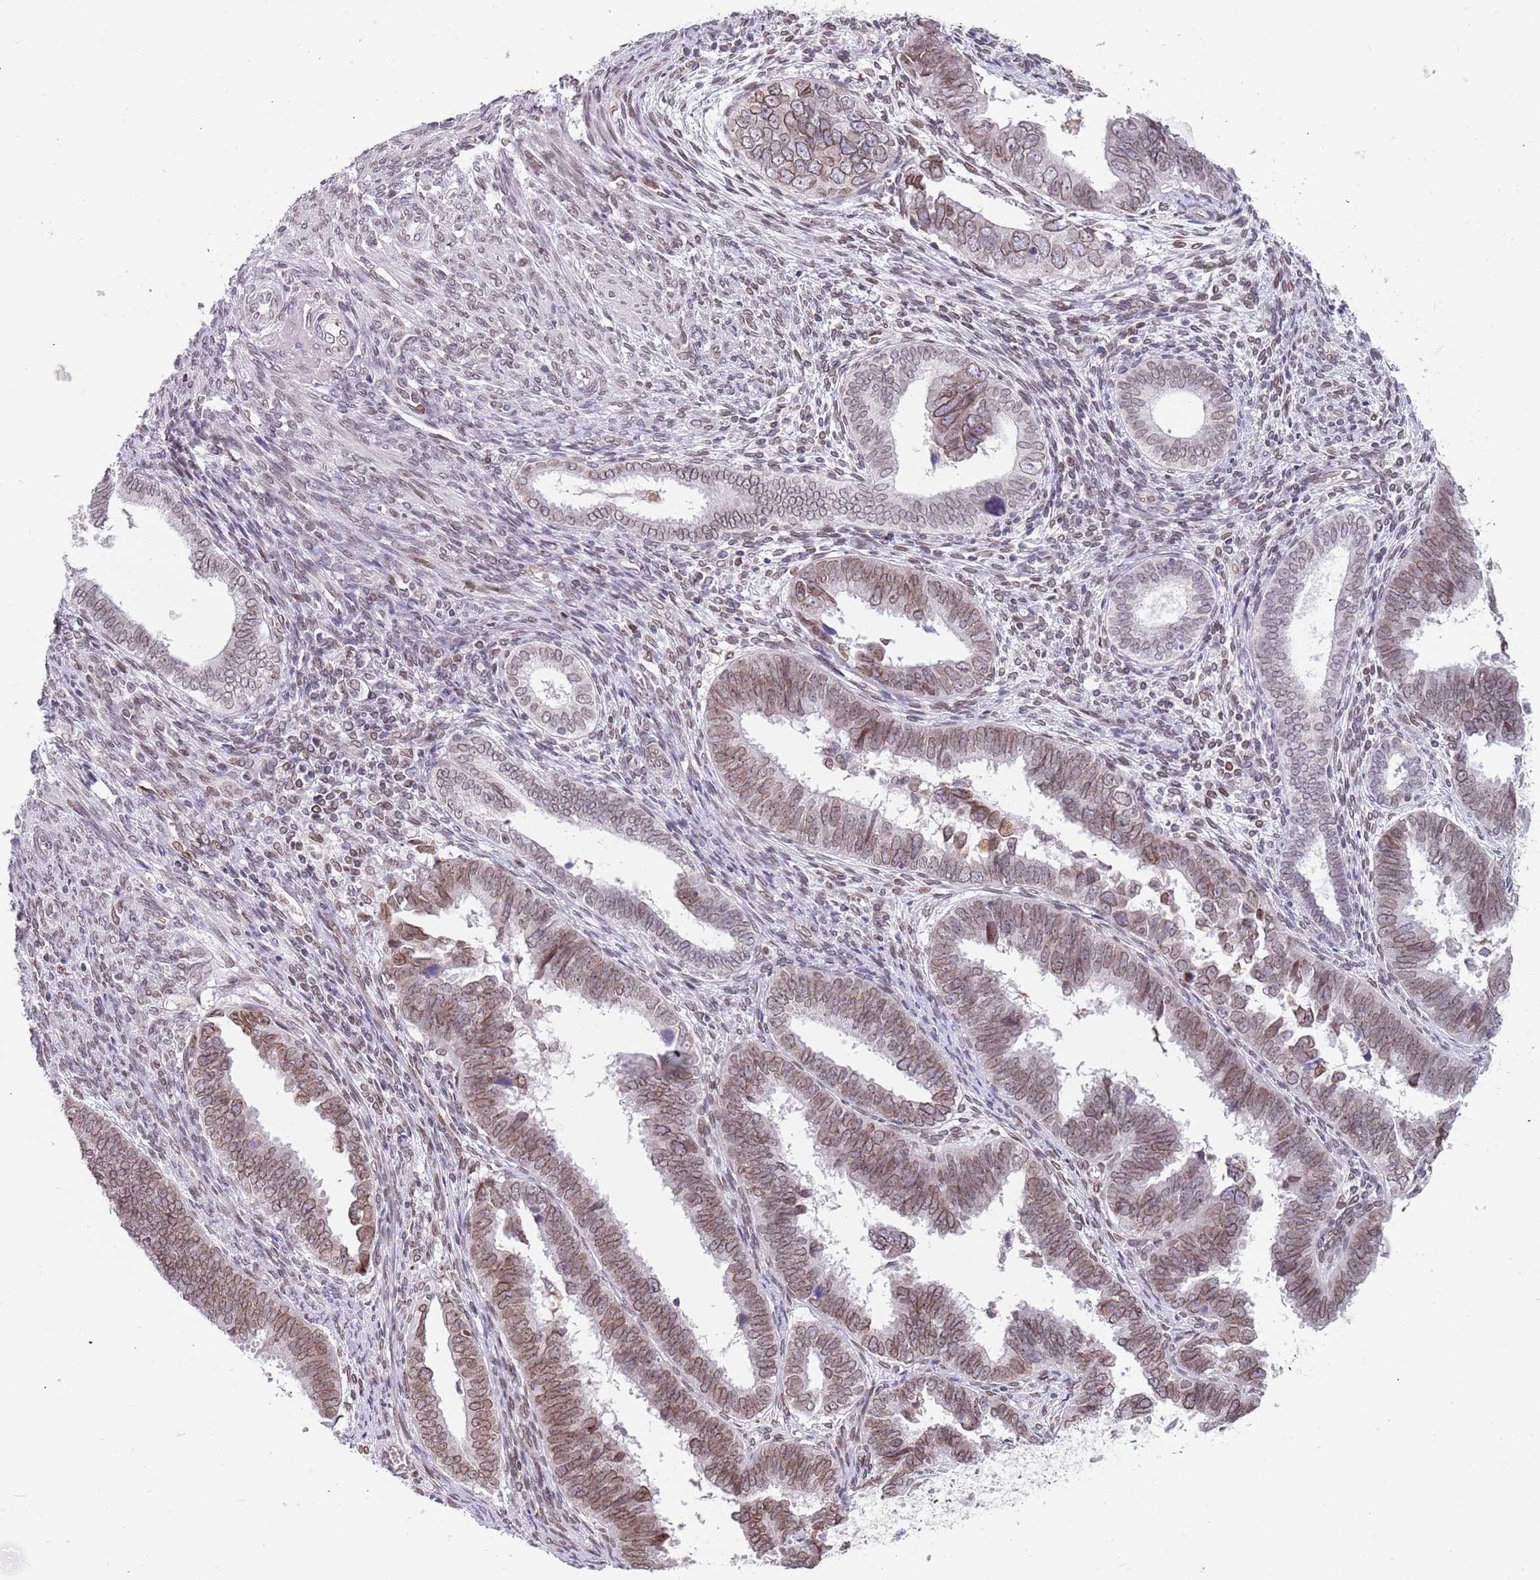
{"staining": {"intensity": "moderate", "quantity": ">75%", "location": "cytoplasmic/membranous,nuclear"}, "tissue": "endometrial cancer", "cell_type": "Tumor cells", "image_type": "cancer", "snomed": [{"axis": "morphology", "description": "Adenocarcinoma, NOS"}, {"axis": "topography", "description": "Endometrium"}], "caption": "Protein staining of endometrial cancer (adenocarcinoma) tissue shows moderate cytoplasmic/membranous and nuclear staining in approximately >75% of tumor cells. The staining is performed using DAB (3,3'-diaminobenzidine) brown chromogen to label protein expression. The nuclei are counter-stained blue using hematoxylin.", "gene": "KLHDC2", "patient": {"sex": "female", "age": 75}}